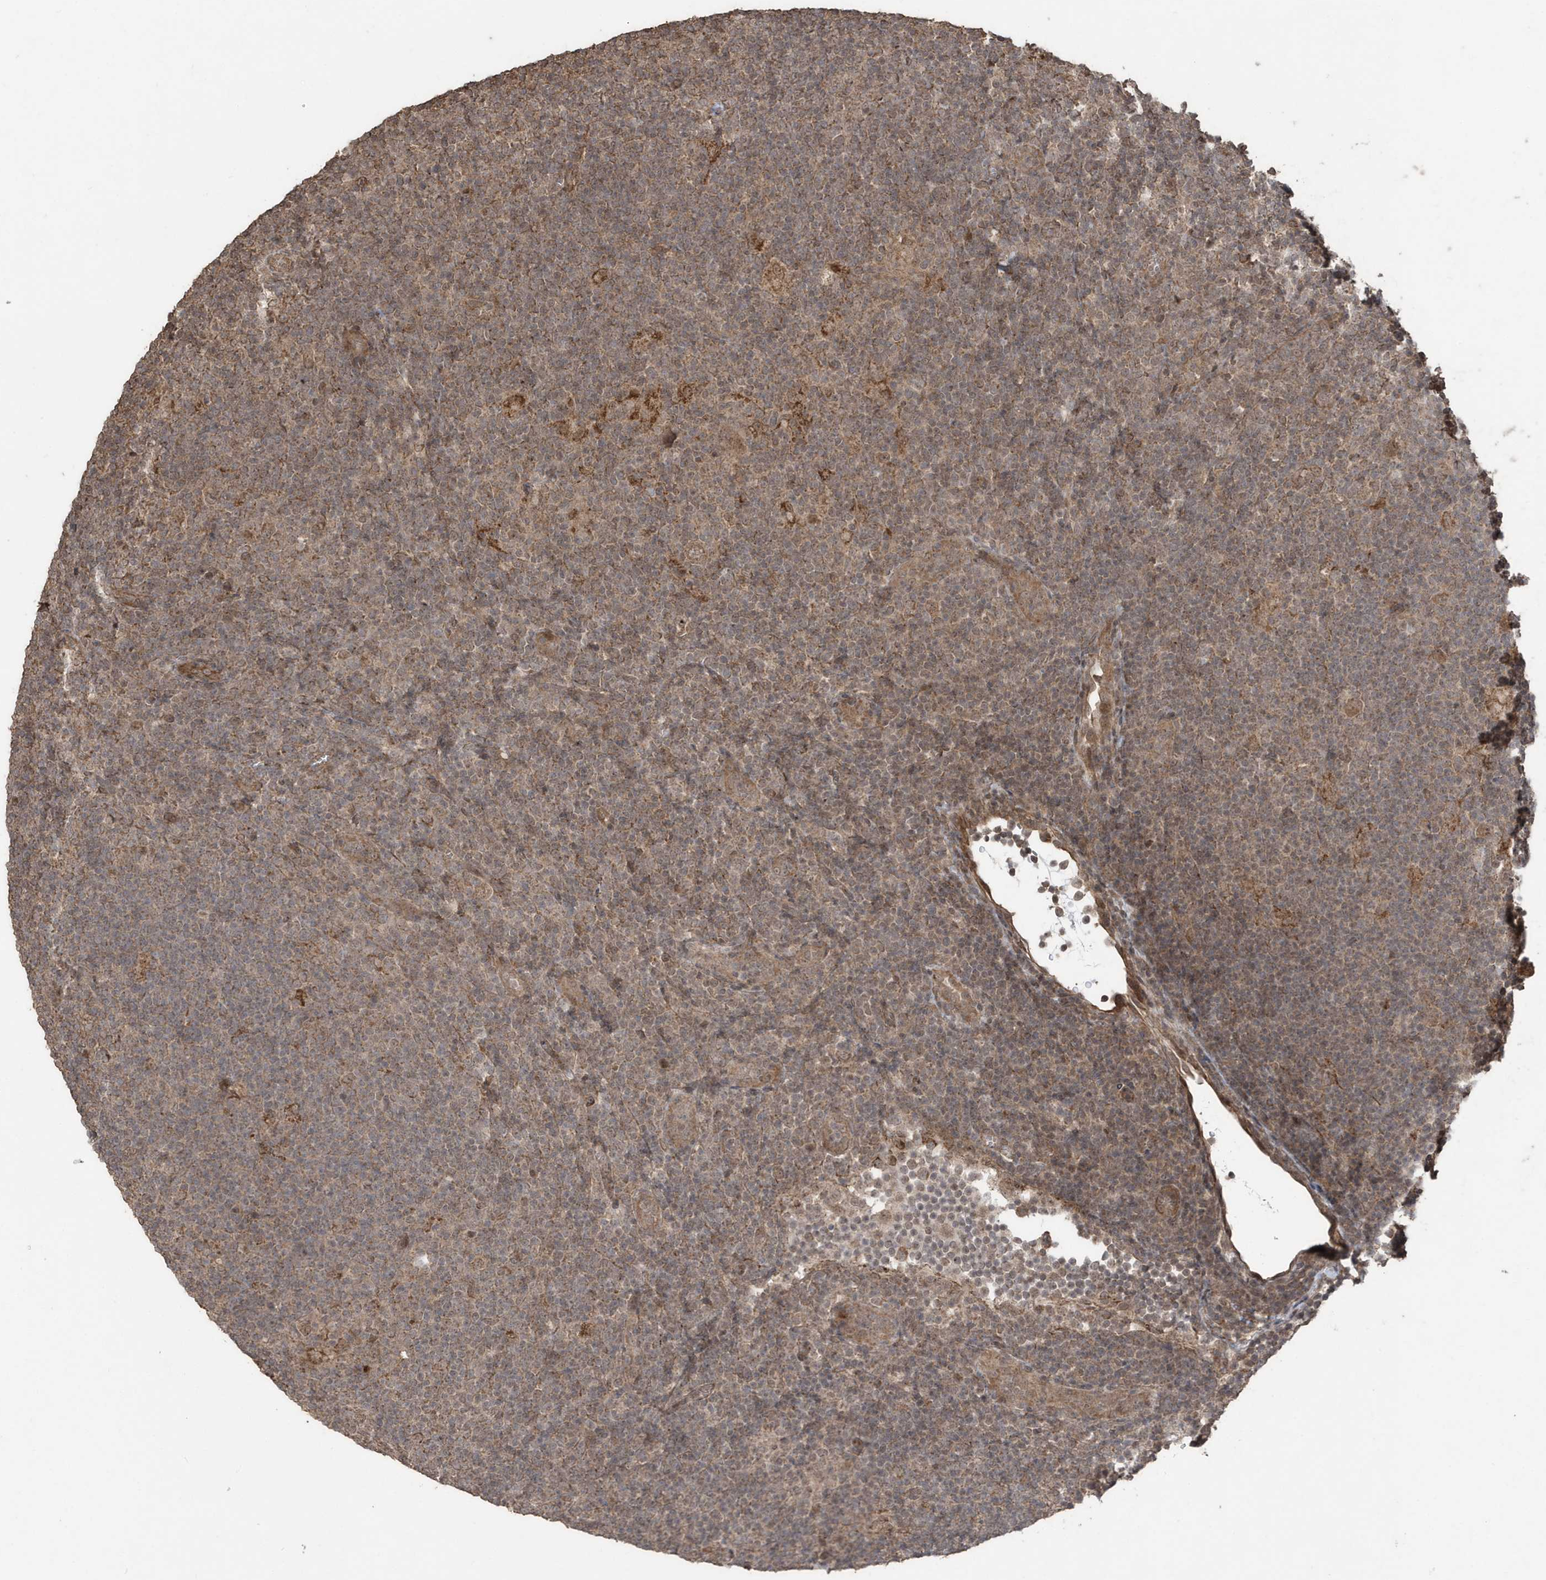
{"staining": {"intensity": "moderate", "quantity": ">75%", "location": "cytoplasmic/membranous,nuclear"}, "tissue": "lymphoma", "cell_type": "Tumor cells", "image_type": "cancer", "snomed": [{"axis": "morphology", "description": "Hodgkin's disease, NOS"}, {"axis": "topography", "description": "Lymph node"}], "caption": "Lymphoma stained with IHC shows moderate cytoplasmic/membranous and nuclear positivity in about >75% of tumor cells.", "gene": "PAXBP1", "patient": {"sex": "female", "age": 57}}